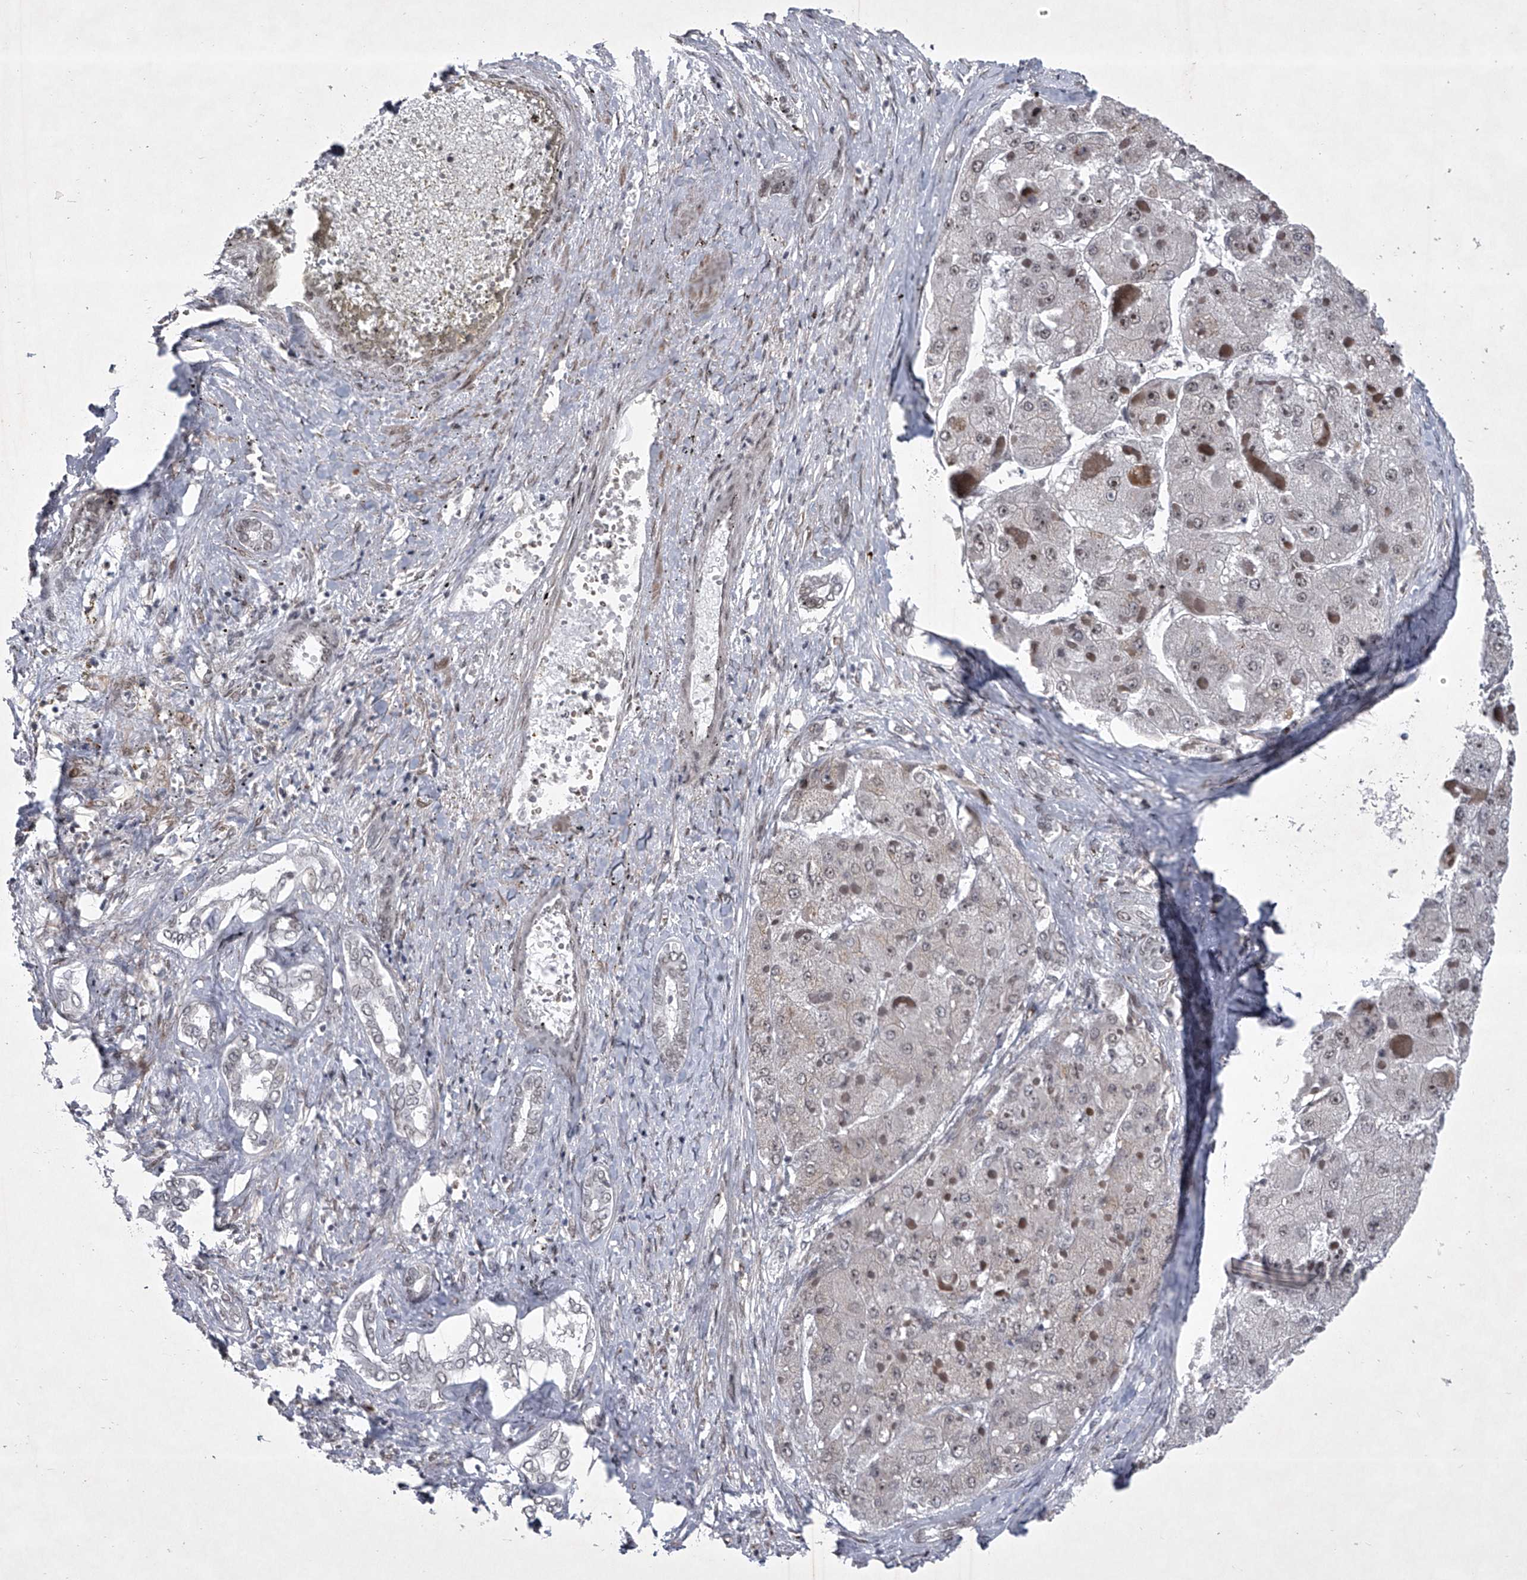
{"staining": {"intensity": "weak", "quantity": "25%-75%", "location": "nuclear"}, "tissue": "liver cancer", "cell_type": "Tumor cells", "image_type": "cancer", "snomed": [{"axis": "morphology", "description": "Carcinoma, Hepatocellular, NOS"}, {"axis": "topography", "description": "Liver"}], "caption": "A histopathology image showing weak nuclear positivity in approximately 25%-75% of tumor cells in liver hepatocellular carcinoma, as visualized by brown immunohistochemical staining.", "gene": "MLLT1", "patient": {"sex": "female", "age": 73}}